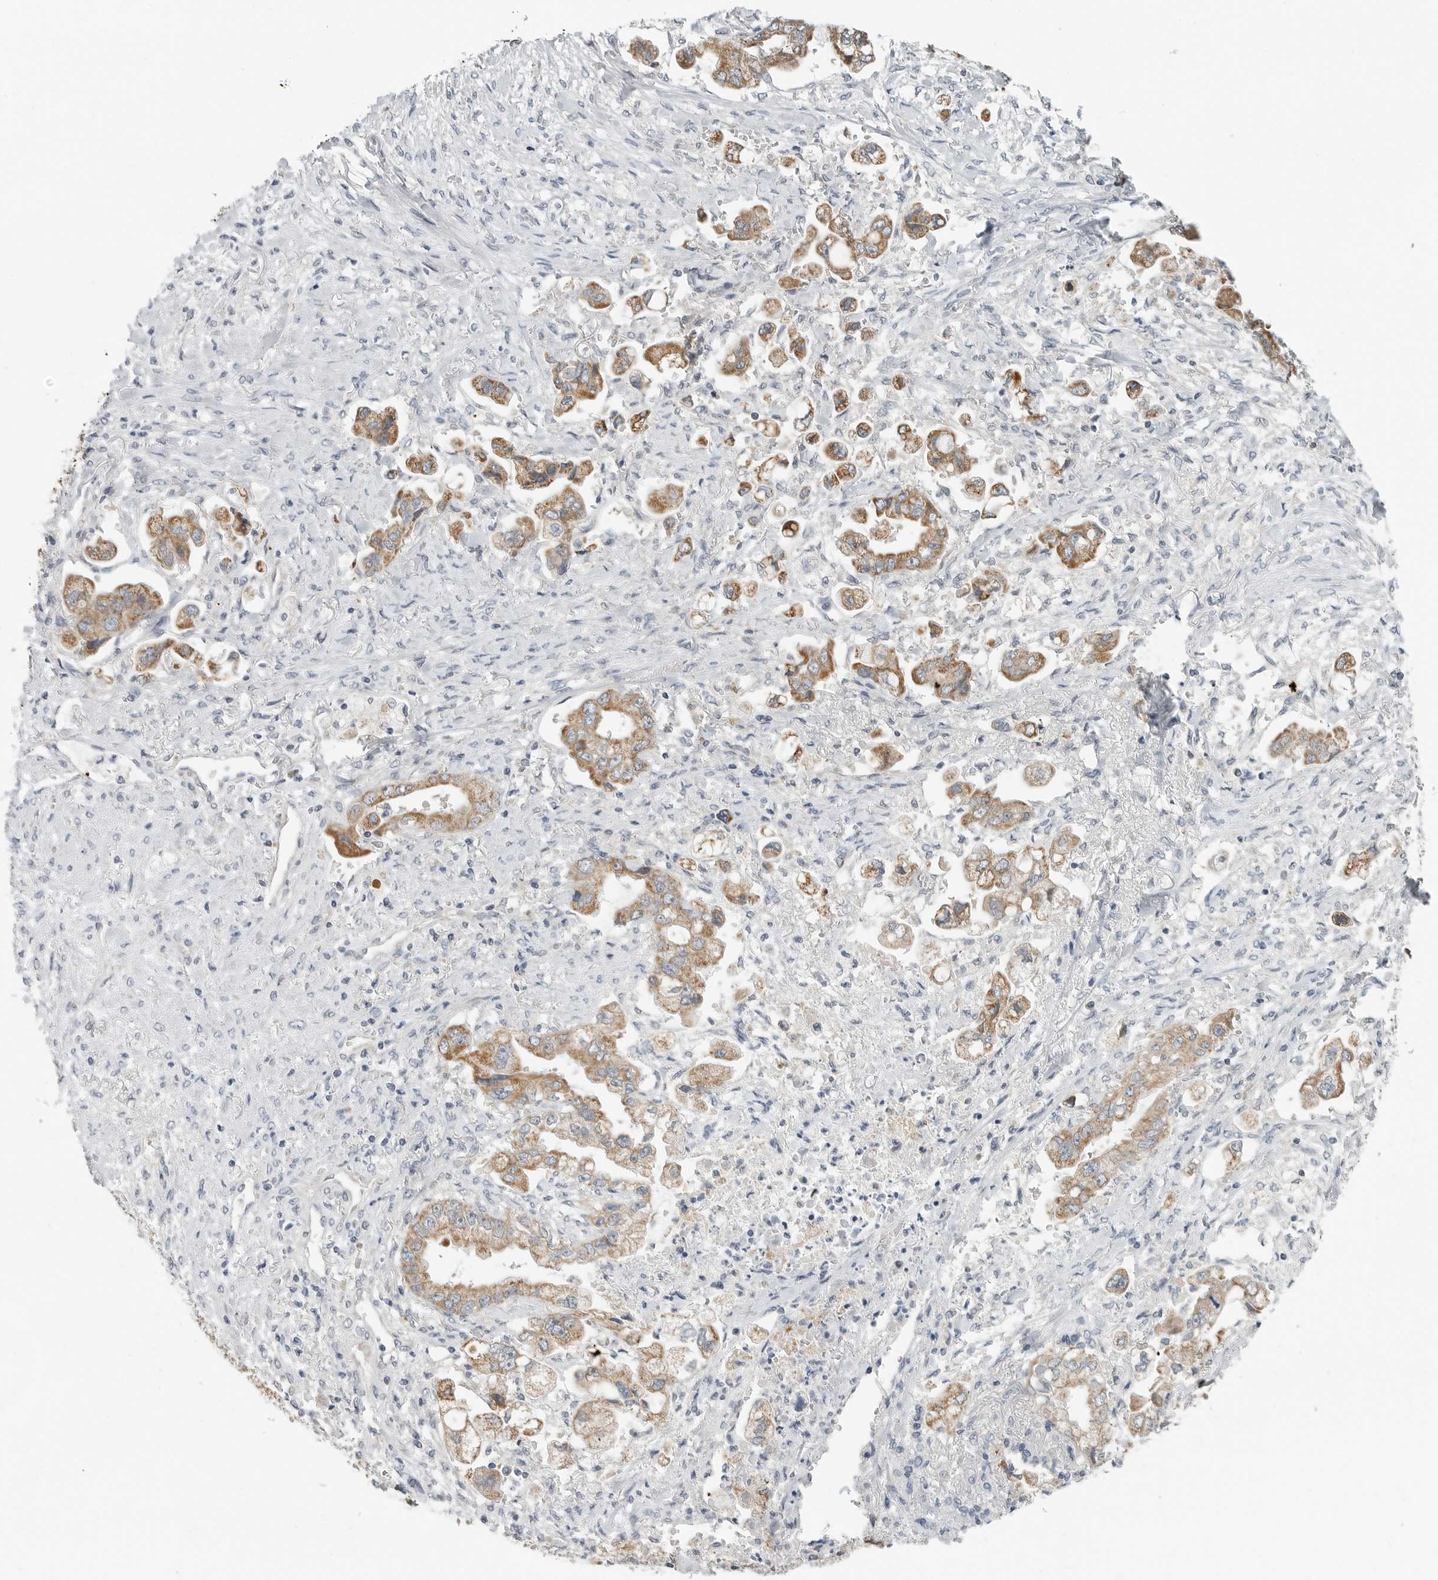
{"staining": {"intensity": "moderate", "quantity": ">75%", "location": "cytoplasmic/membranous"}, "tissue": "stomach cancer", "cell_type": "Tumor cells", "image_type": "cancer", "snomed": [{"axis": "morphology", "description": "Adenocarcinoma, NOS"}, {"axis": "topography", "description": "Stomach"}], "caption": "Immunohistochemical staining of stomach cancer displays moderate cytoplasmic/membranous protein expression in approximately >75% of tumor cells.", "gene": "IL12RB2", "patient": {"sex": "male", "age": 62}}